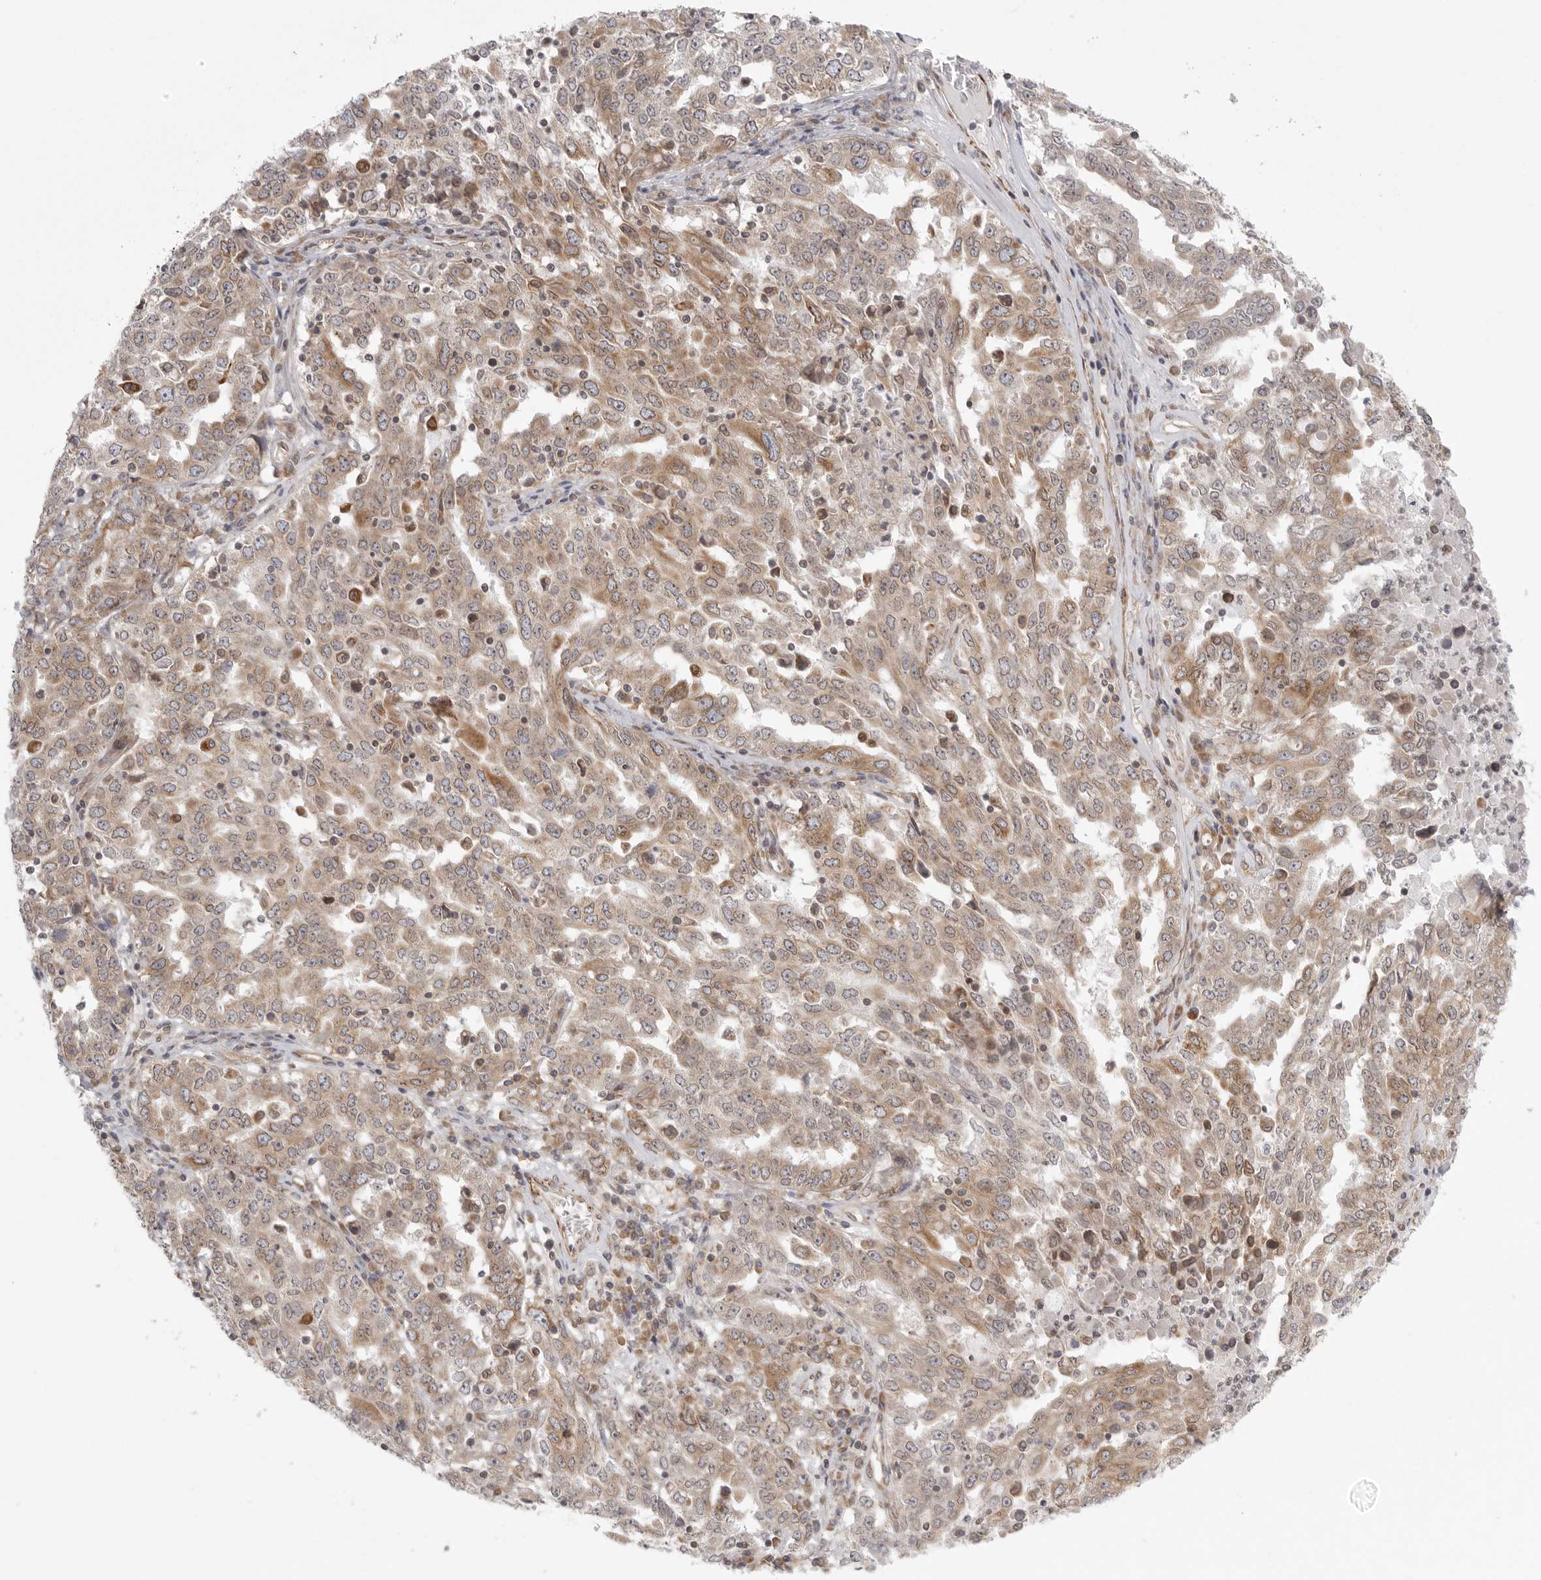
{"staining": {"intensity": "moderate", "quantity": ">75%", "location": "cytoplasmic/membranous"}, "tissue": "ovarian cancer", "cell_type": "Tumor cells", "image_type": "cancer", "snomed": [{"axis": "morphology", "description": "Carcinoma, endometroid"}, {"axis": "topography", "description": "Ovary"}], "caption": "High-magnification brightfield microscopy of ovarian cancer (endometroid carcinoma) stained with DAB (3,3'-diaminobenzidine) (brown) and counterstained with hematoxylin (blue). tumor cells exhibit moderate cytoplasmic/membranous positivity is appreciated in about>75% of cells.", "gene": "CERS2", "patient": {"sex": "female", "age": 62}}